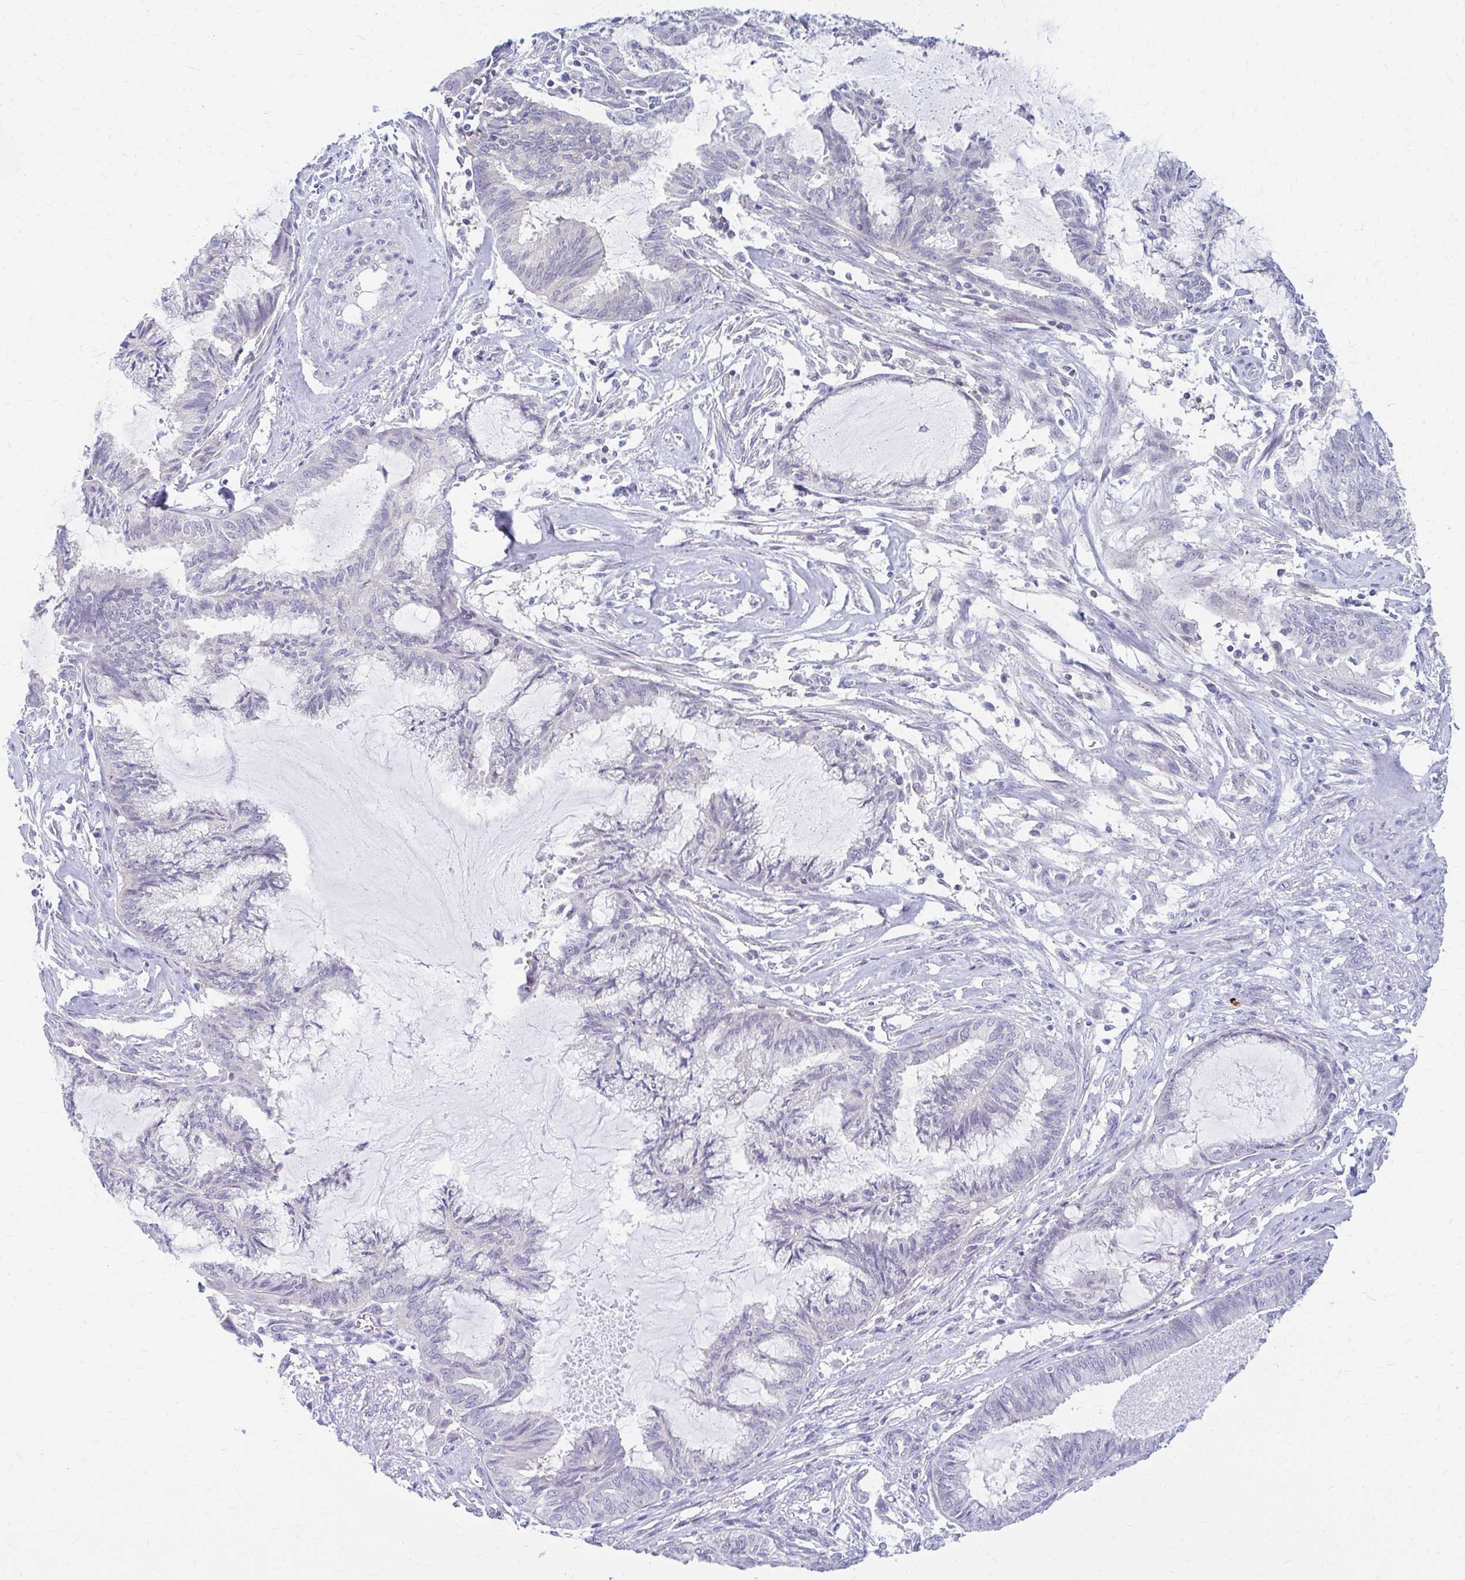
{"staining": {"intensity": "negative", "quantity": "none", "location": "none"}, "tissue": "endometrial cancer", "cell_type": "Tumor cells", "image_type": "cancer", "snomed": [{"axis": "morphology", "description": "Adenocarcinoma, NOS"}, {"axis": "topography", "description": "Endometrium"}], "caption": "Protein analysis of endometrial adenocarcinoma demonstrates no significant expression in tumor cells.", "gene": "RADIL", "patient": {"sex": "female", "age": 86}}